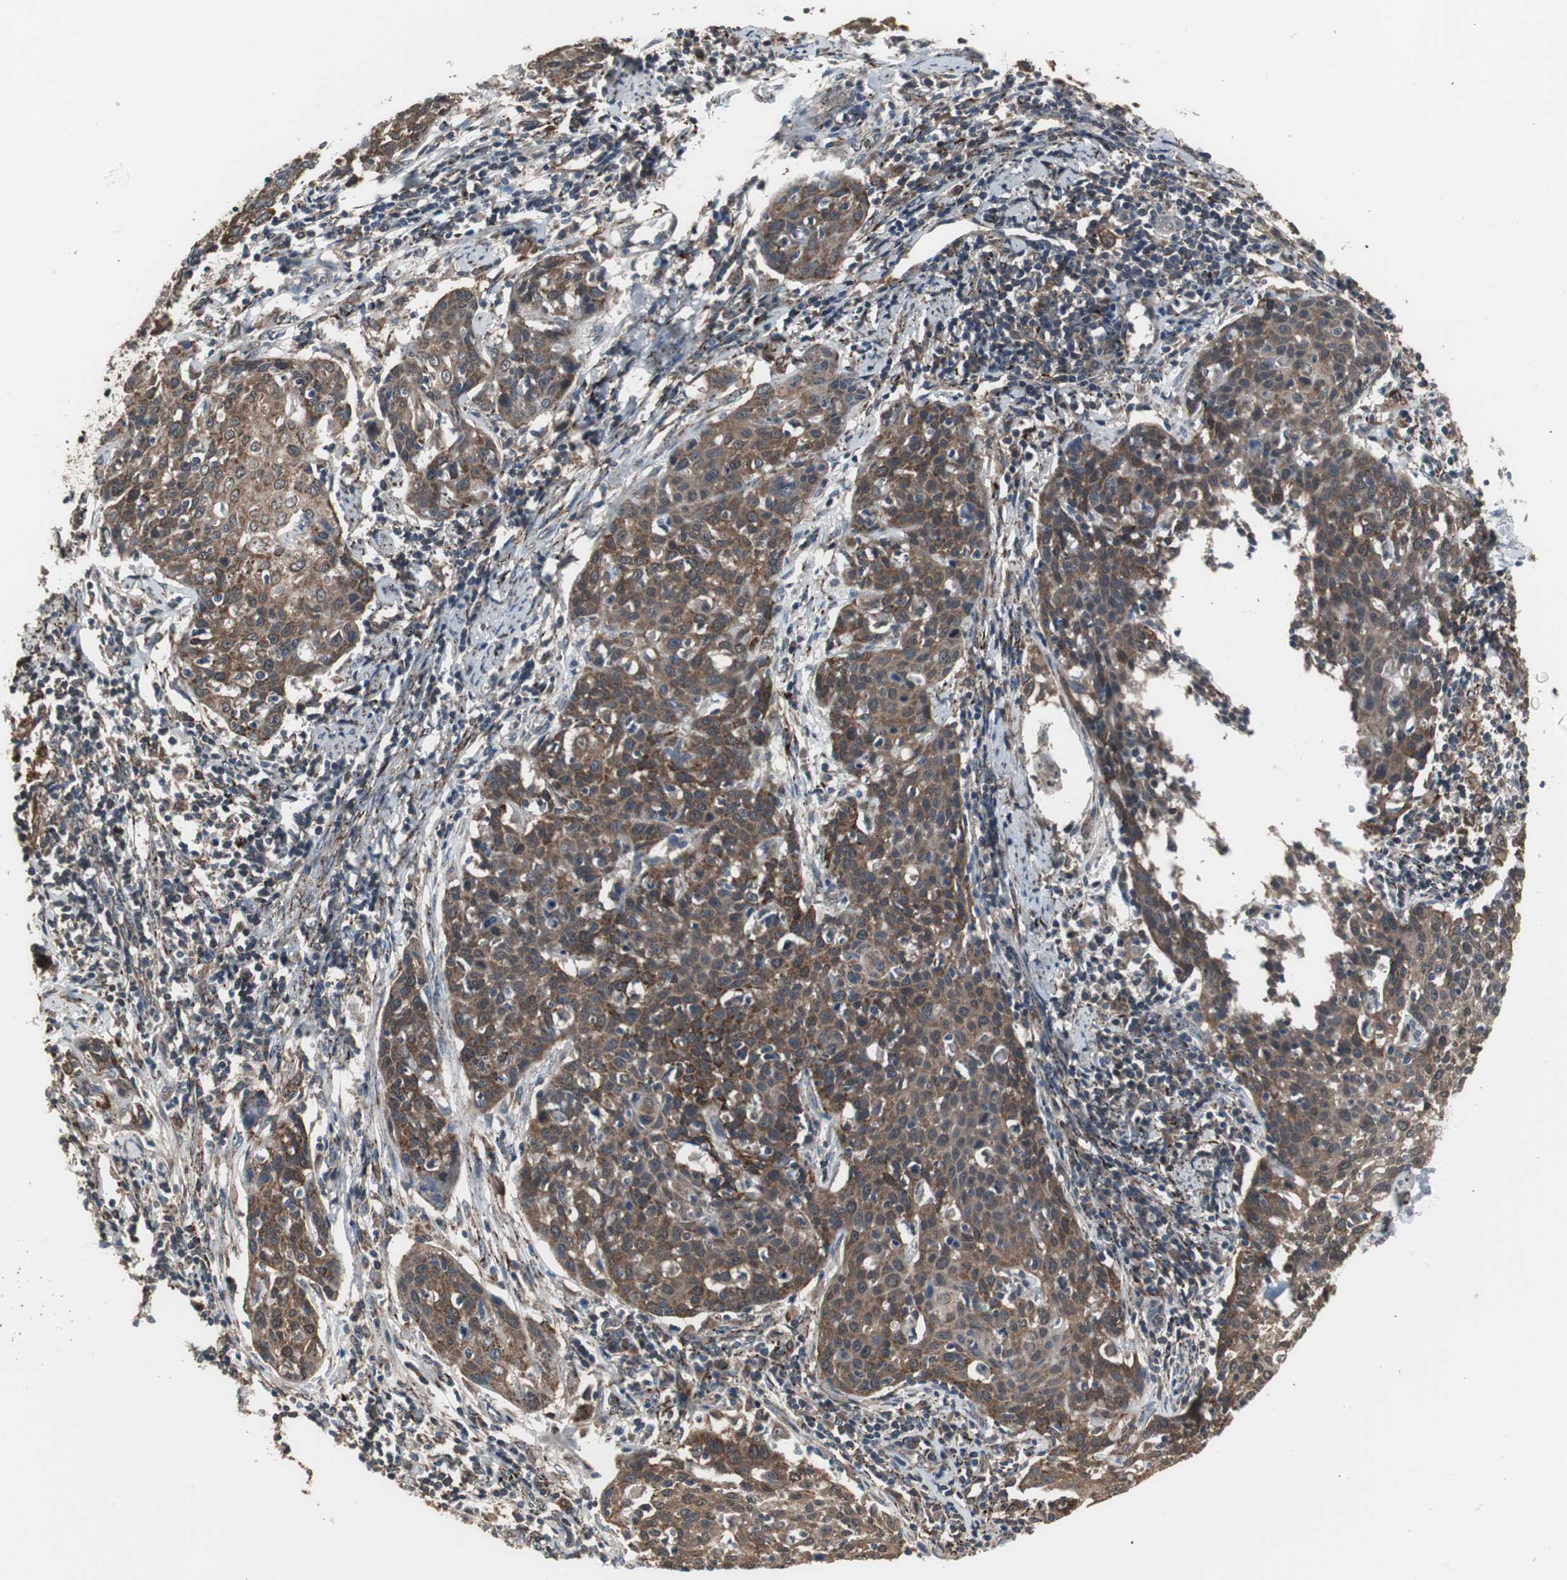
{"staining": {"intensity": "strong", "quantity": ">75%", "location": "cytoplasmic/membranous"}, "tissue": "cervical cancer", "cell_type": "Tumor cells", "image_type": "cancer", "snomed": [{"axis": "morphology", "description": "Squamous cell carcinoma, NOS"}, {"axis": "topography", "description": "Cervix"}], "caption": "High-magnification brightfield microscopy of squamous cell carcinoma (cervical) stained with DAB (brown) and counterstained with hematoxylin (blue). tumor cells exhibit strong cytoplasmic/membranous expression is identified in about>75% of cells.", "gene": "ZSCAN22", "patient": {"sex": "female", "age": 38}}